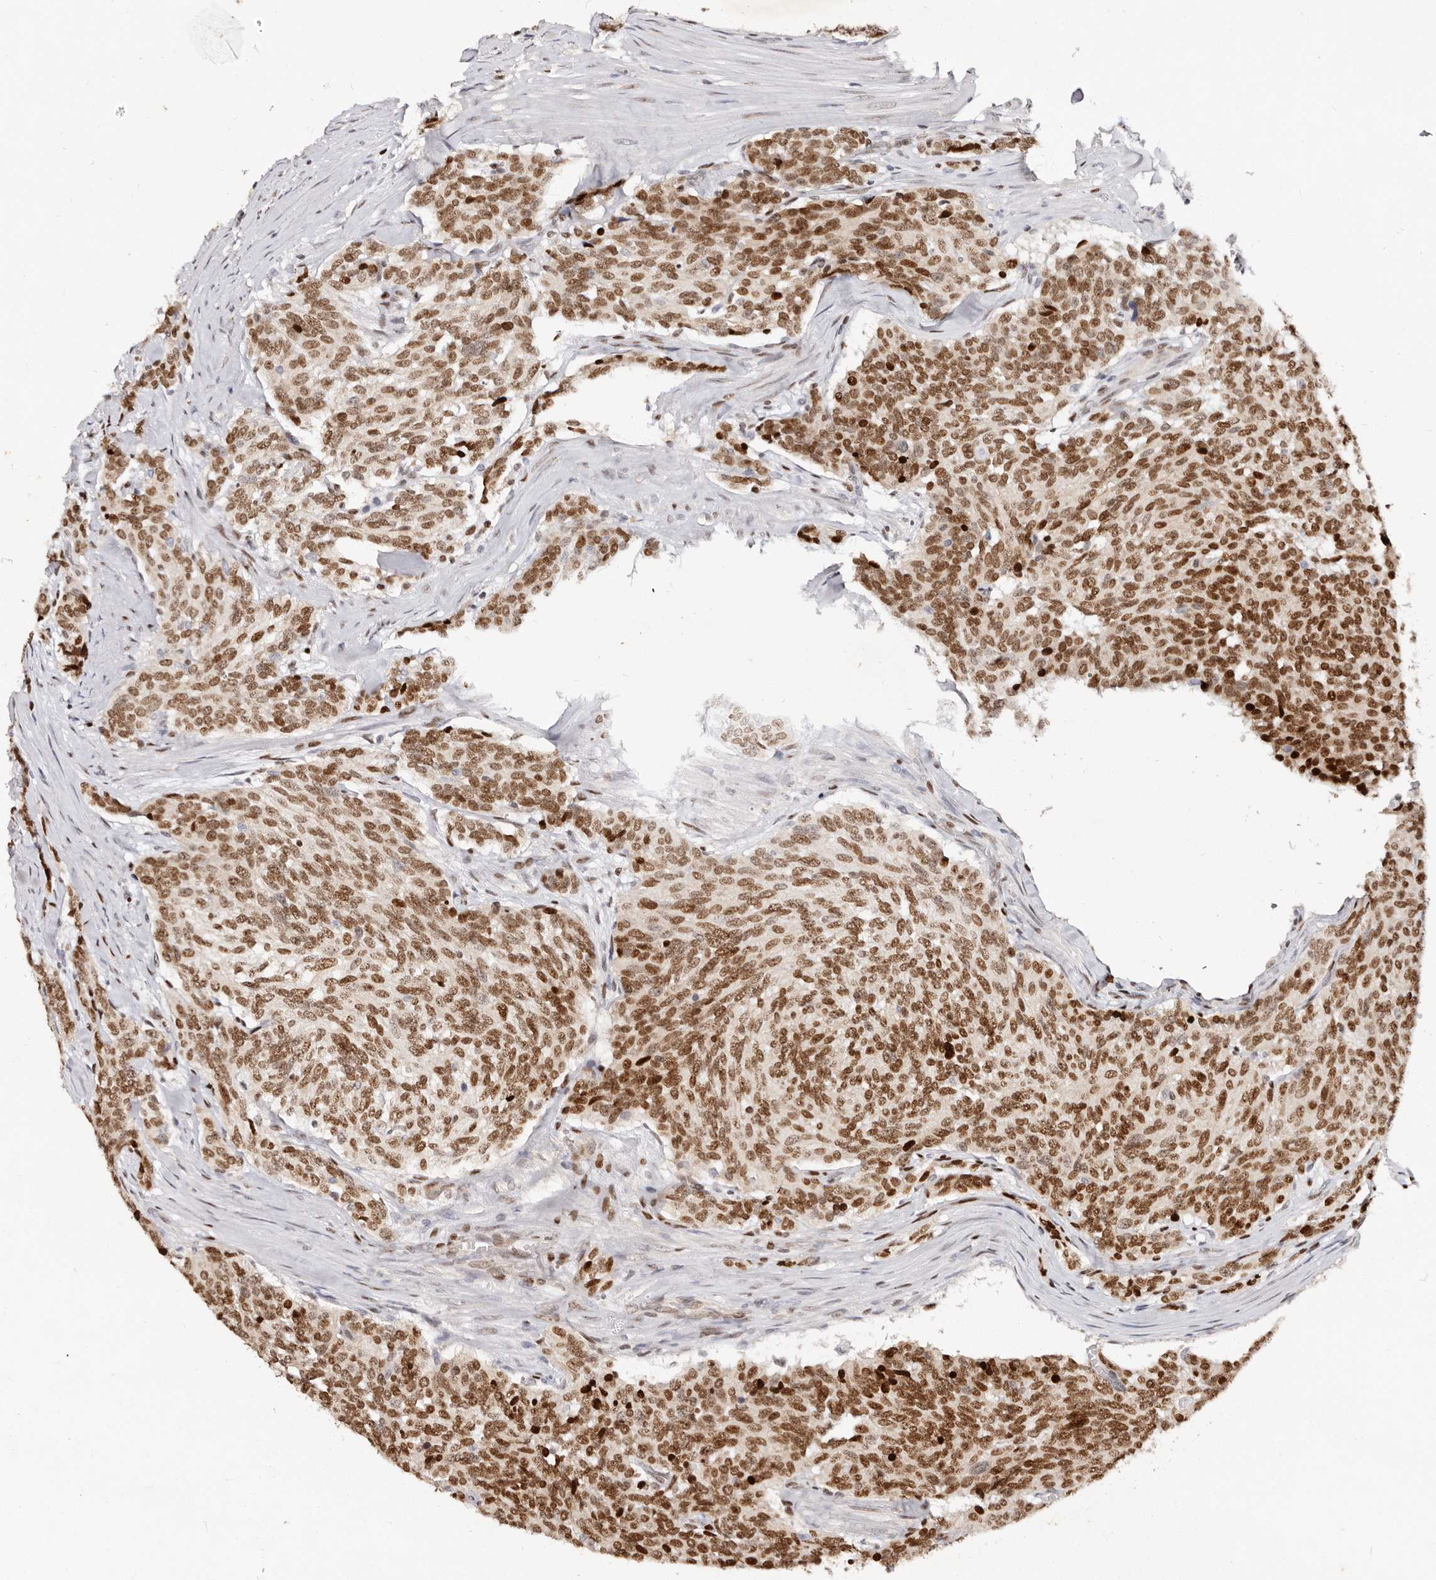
{"staining": {"intensity": "strong", "quantity": ">75%", "location": "nuclear"}, "tissue": "carcinoid", "cell_type": "Tumor cells", "image_type": "cancer", "snomed": [{"axis": "morphology", "description": "Carcinoid, malignant, NOS"}, {"axis": "topography", "description": "Lung"}], "caption": "This image shows carcinoid stained with IHC to label a protein in brown. The nuclear of tumor cells show strong positivity for the protein. Nuclei are counter-stained blue.", "gene": "IQGAP3", "patient": {"sex": "female", "age": 46}}